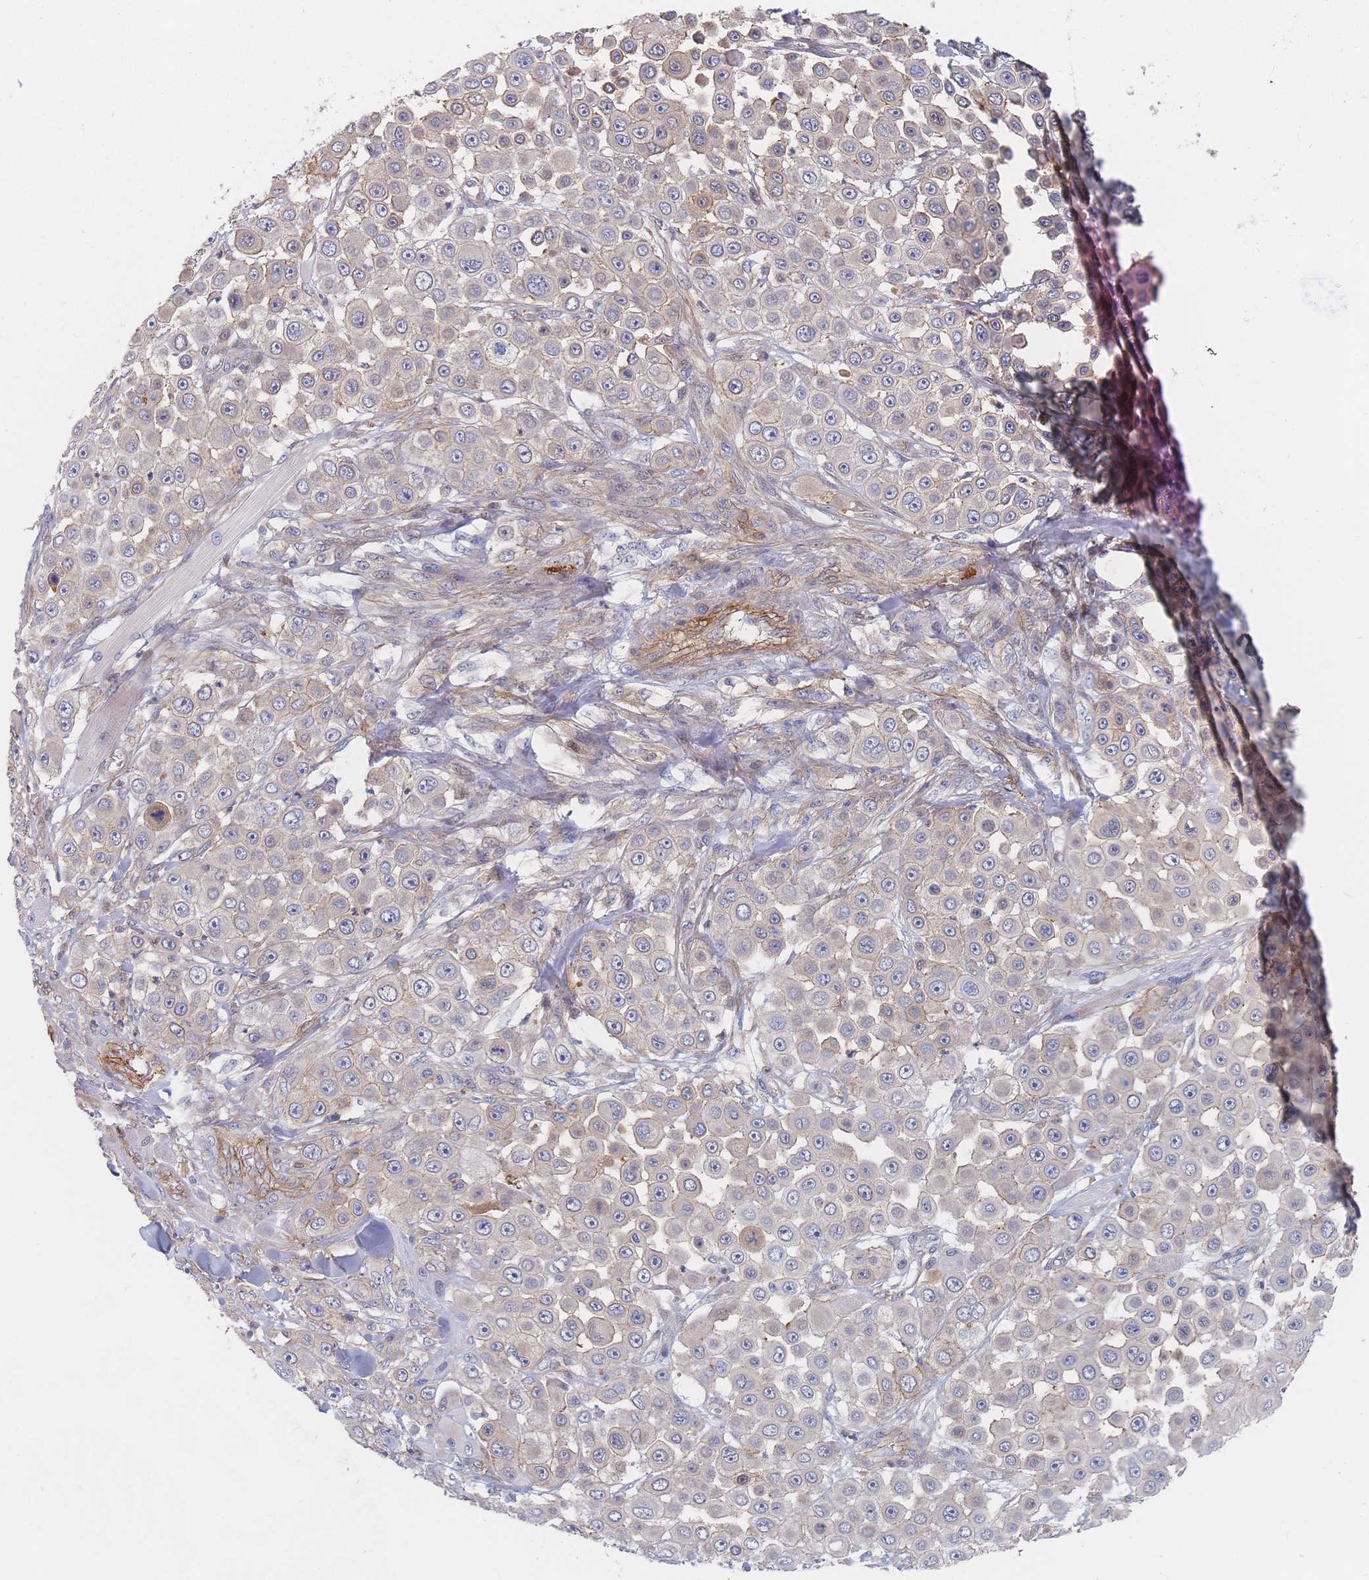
{"staining": {"intensity": "weak", "quantity": "<25%", "location": "cytoplasmic/membranous"}, "tissue": "skin cancer", "cell_type": "Tumor cells", "image_type": "cancer", "snomed": [{"axis": "morphology", "description": "Squamous cell carcinoma, NOS"}, {"axis": "topography", "description": "Skin"}], "caption": "Immunohistochemistry image of neoplastic tissue: squamous cell carcinoma (skin) stained with DAB shows no significant protein positivity in tumor cells.", "gene": "G6PC1", "patient": {"sex": "male", "age": 67}}